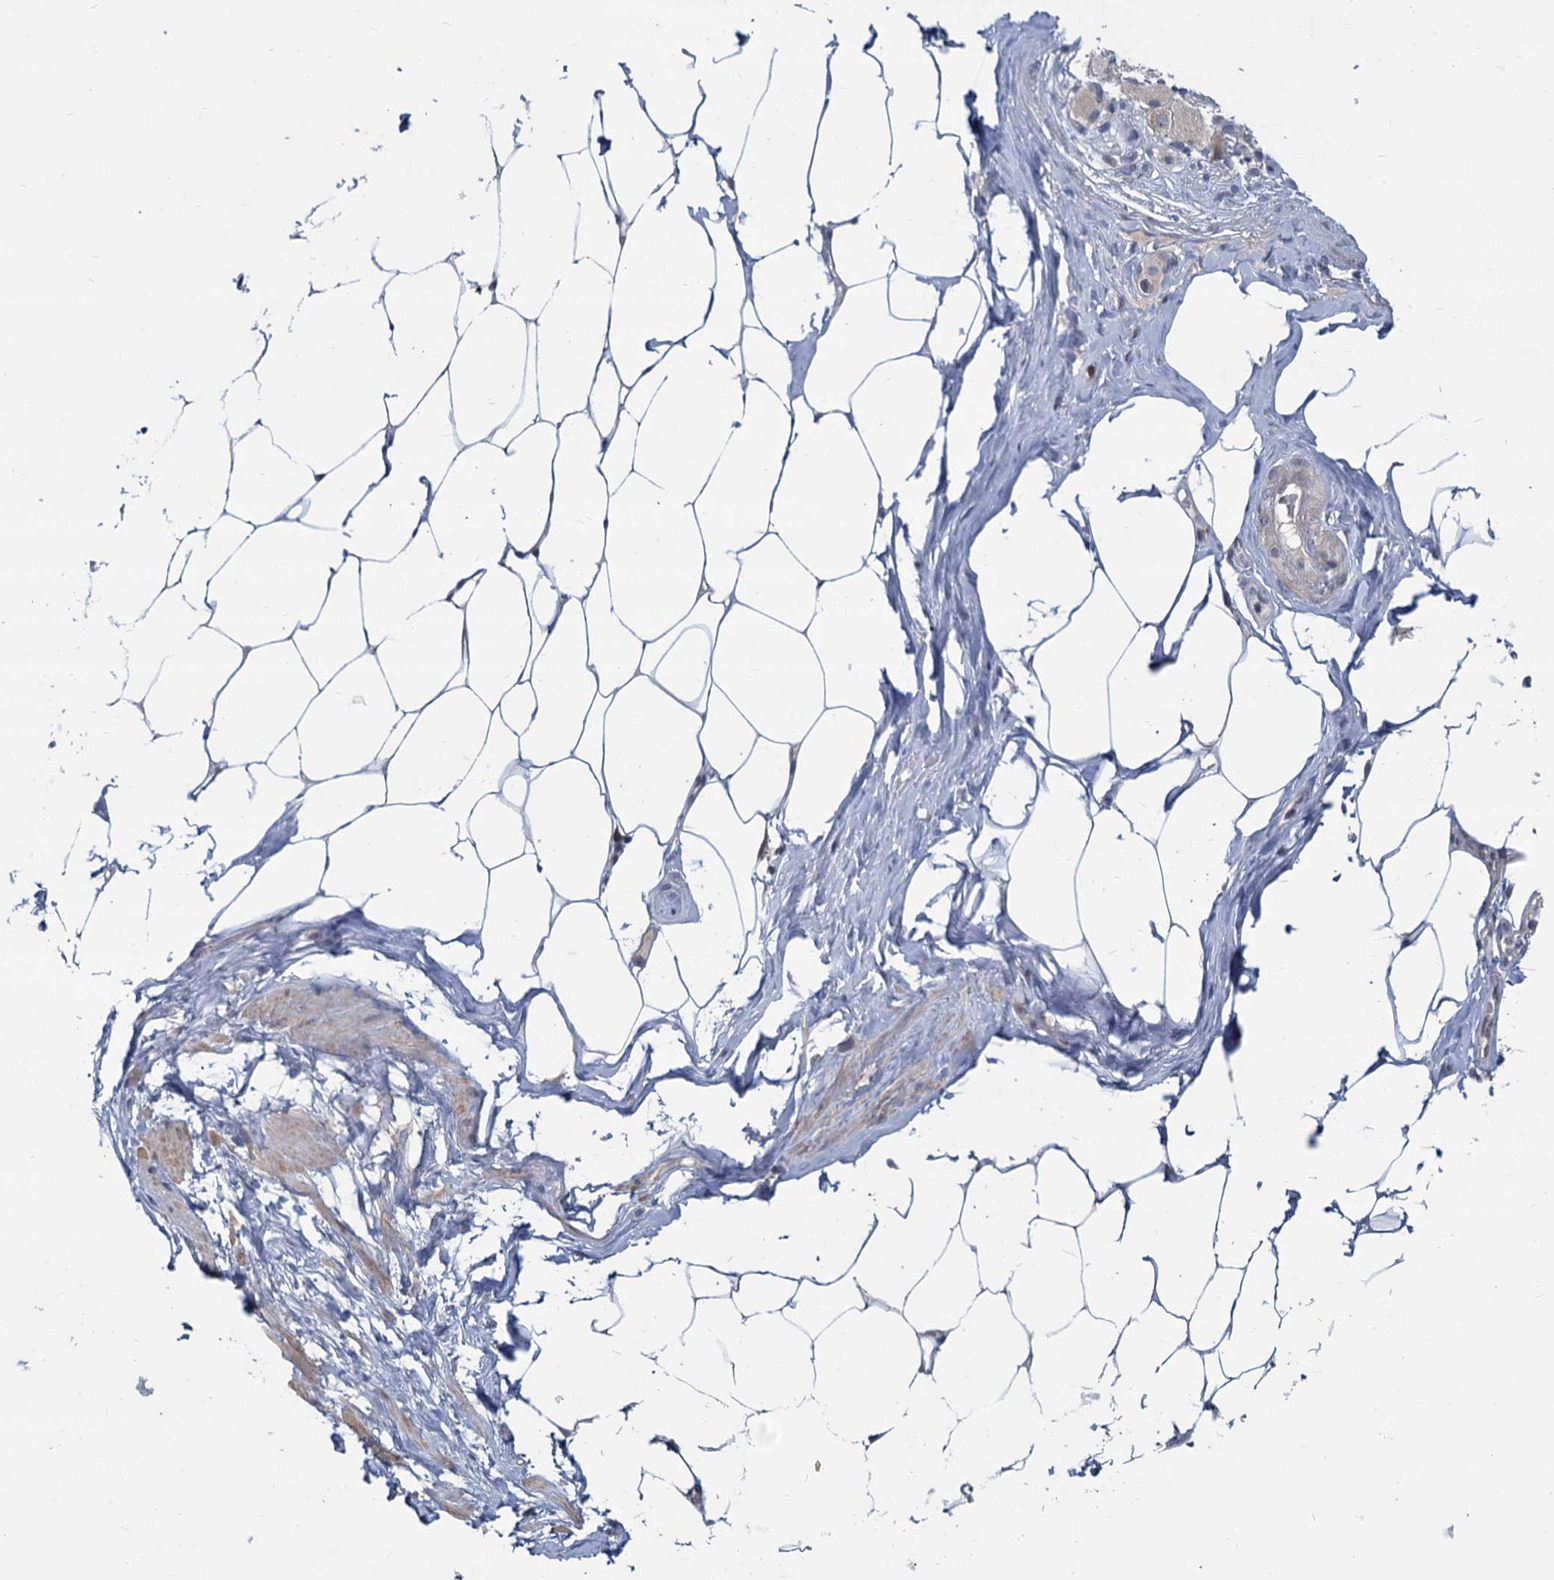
{"staining": {"intensity": "negative", "quantity": "none", "location": "none"}, "tissue": "adipose tissue", "cell_type": "Adipocytes", "image_type": "normal", "snomed": [{"axis": "morphology", "description": "Normal tissue, NOS"}, {"axis": "morphology", "description": "Adenocarcinoma, Low grade"}, {"axis": "topography", "description": "Prostate"}, {"axis": "topography", "description": "Peripheral nerve tissue"}], "caption": "The immunohistochemistry photomicrograph has no significant expression in adipocytes of adipose tissue.", "gene": "STAP1", "patient": {"sex": "male", "age": 63}}